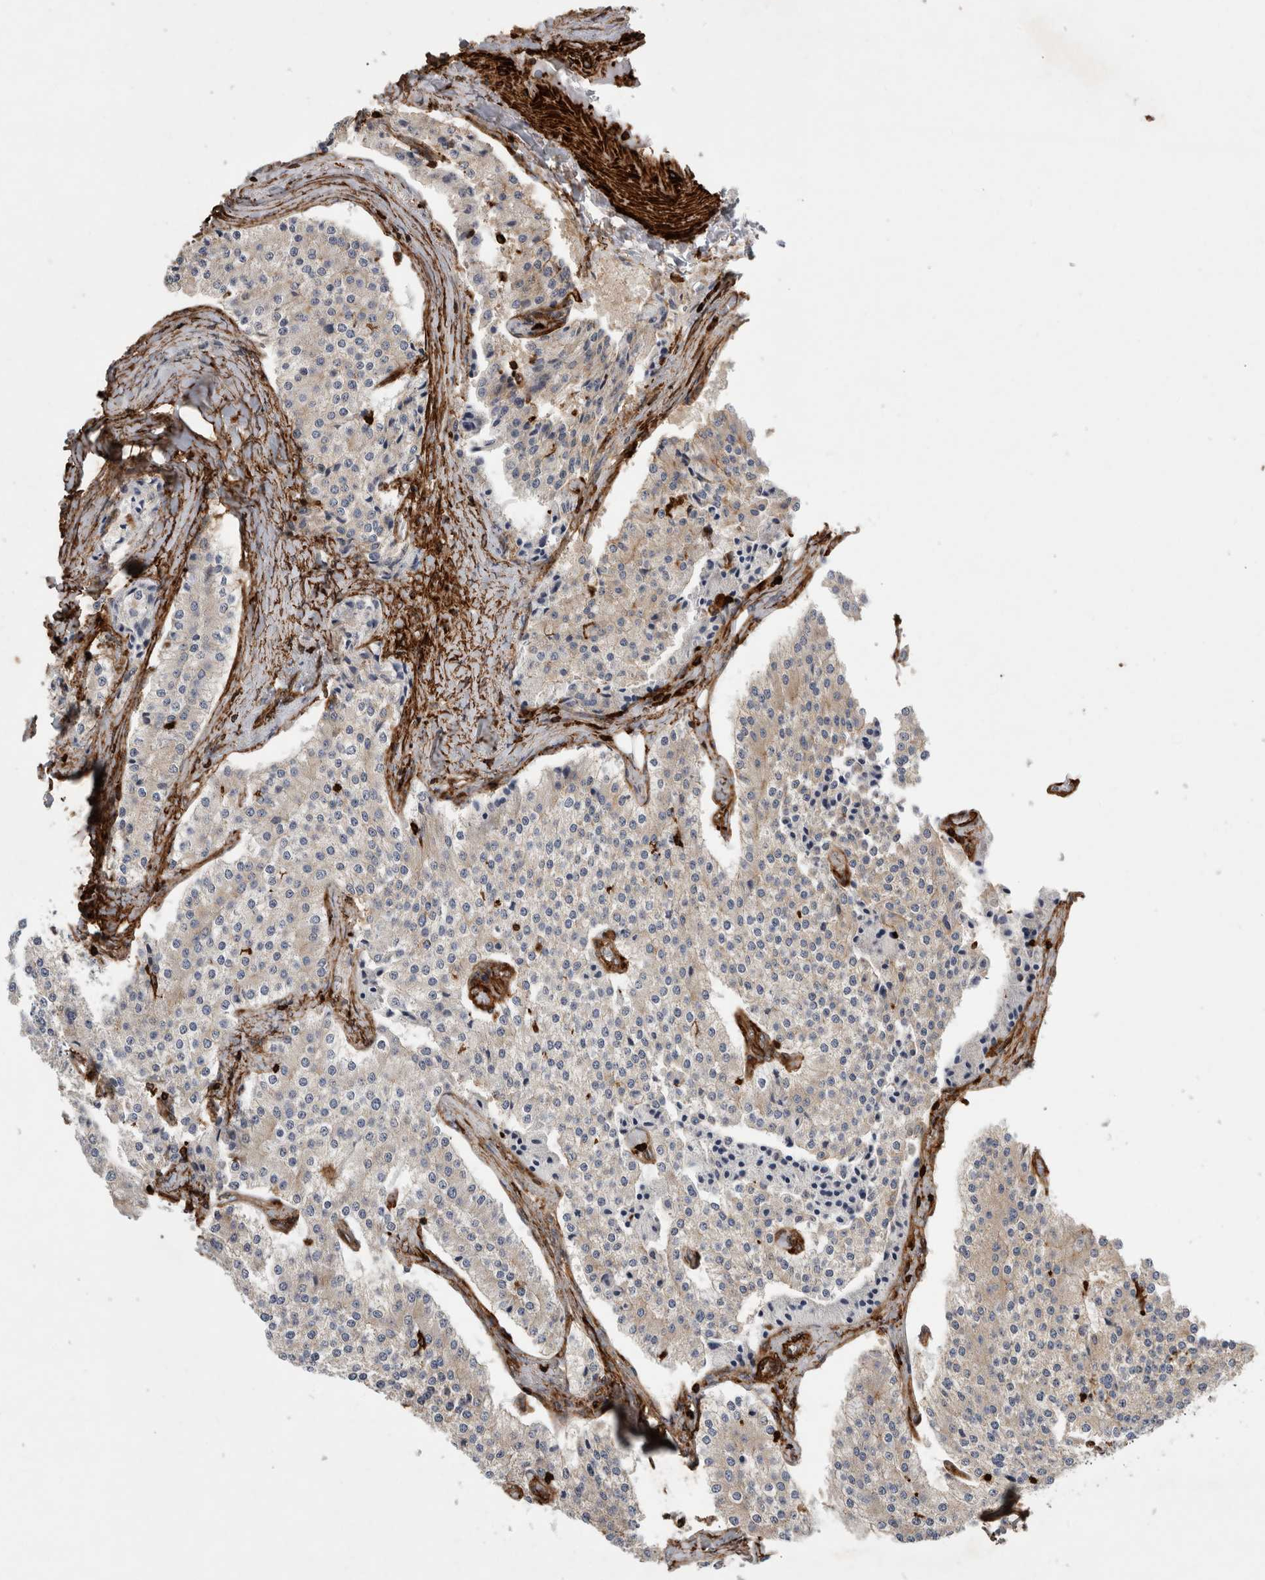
{"staining": {"intensity": "negative", "quantity": "none", "location": "none"}, "tissue": "carcinoid", "cell_type": "Tumor cells", "image_type": "cancer", "snomed": [{"axis": "morphology", "description": "Carcinoid, malignant, NOS"}, {"axis": "topography", "description": "Colon"}], "caption": "IHC image of carcinoid (malignant) stained for a protein (brown), which displays no positivity in tumor cells. (Brightfield microscopy of DAB (3,3'-diaminobenzidine) IHC at high magnification).", "gene": "GPER1", "patient": {"sex": "female", "age": 52}}